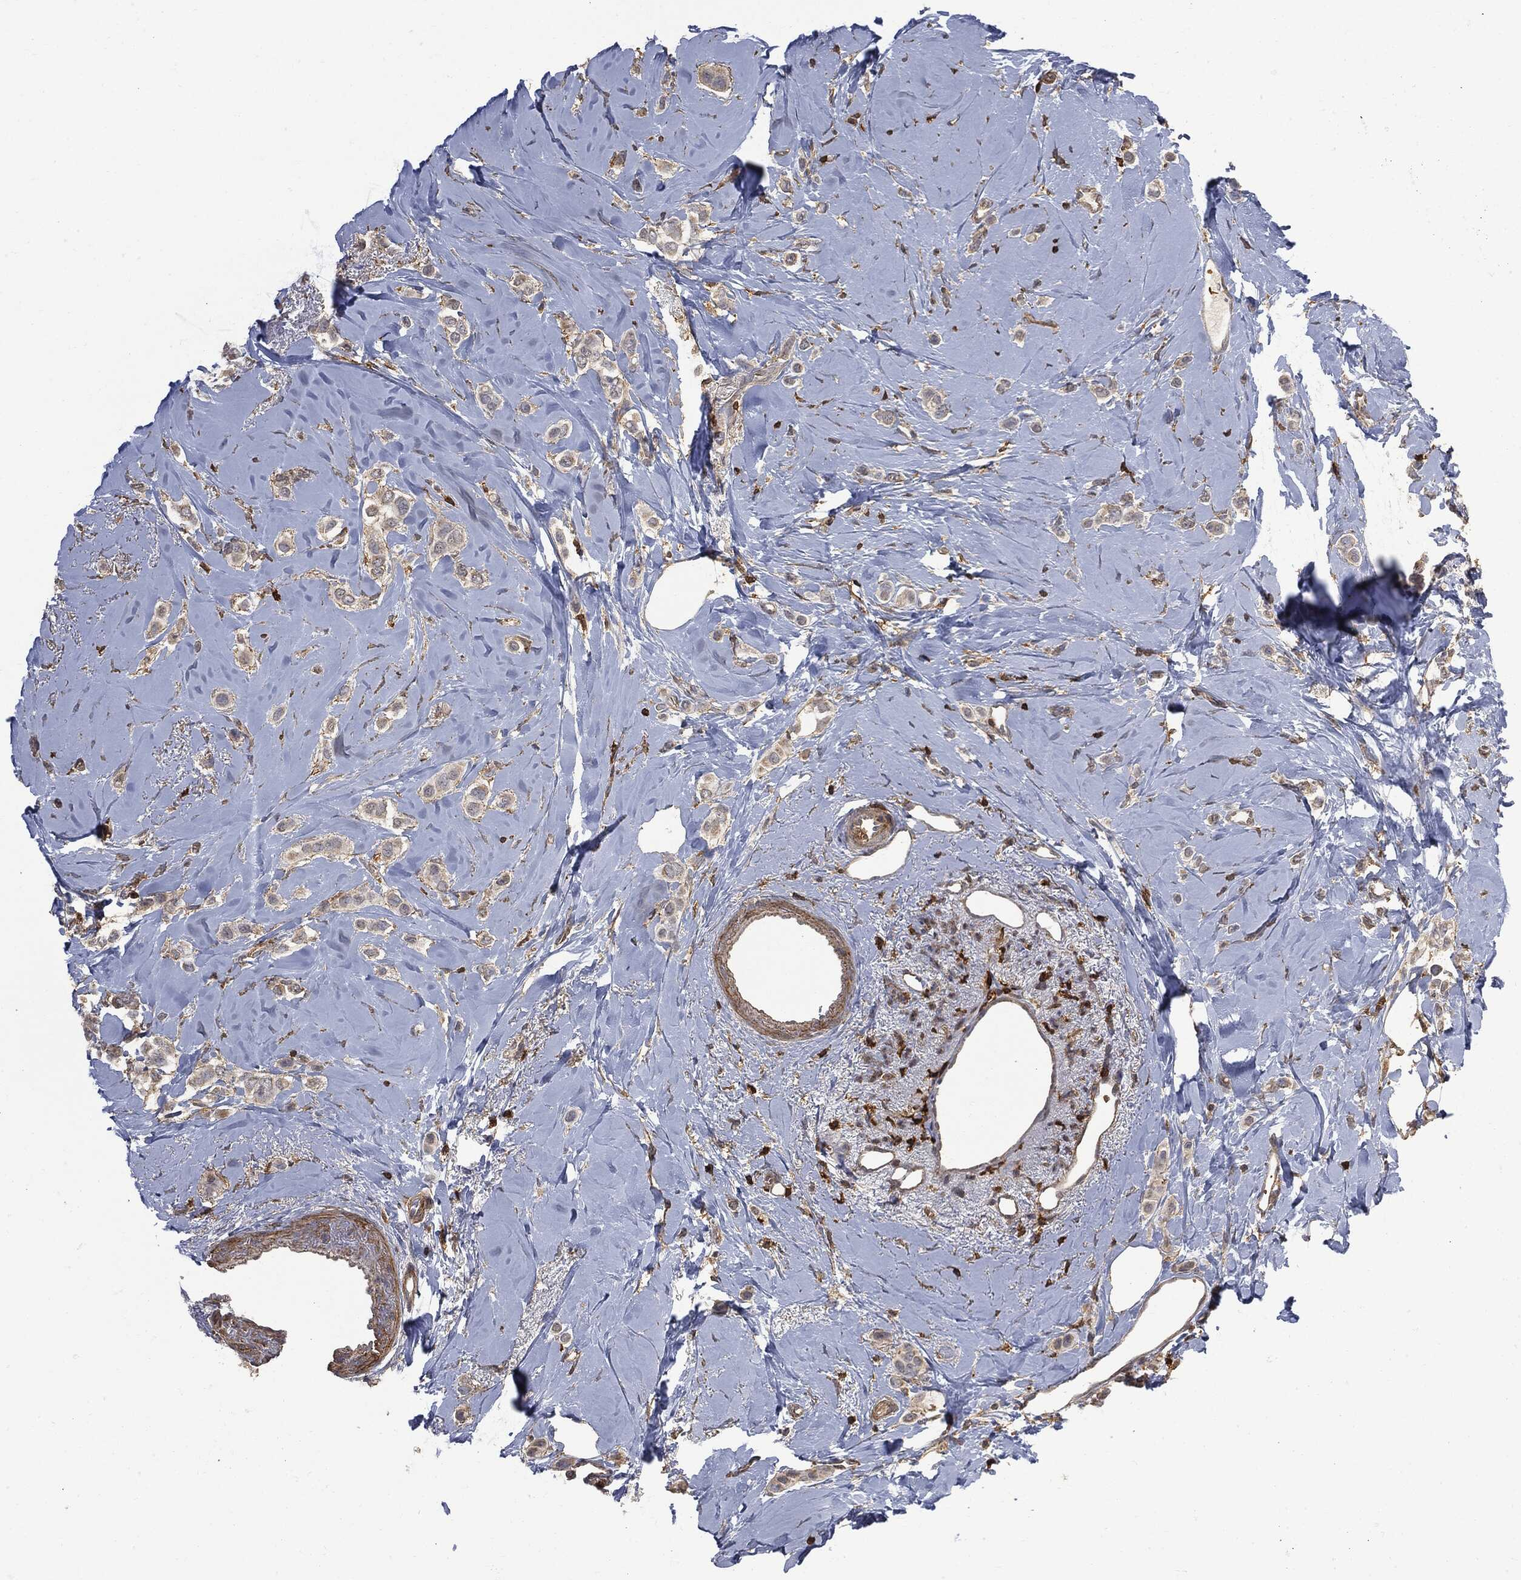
{"staining": {"intensity": "weak", "quantity": "<25%", "location": "cytoplasmic/membranous"}, "tissue": "breast cancer", "cell_type": "Tumor cells", "image_type": "cancer", "snomed": [{"axis": "morphology", "description": "Lobular carcinoma"}, {"axis": "topography", "description": "Breast"}], "caption": "Immunohistochemistry (IHC) of breast lobular carcinoma exhibits no positivity in tumor cells. (Immunohistochemistry (IHC), brightfield microscopy, high magnification).", "gene": "PSMB10", "patient": {"sex": "female", "age": 66}}